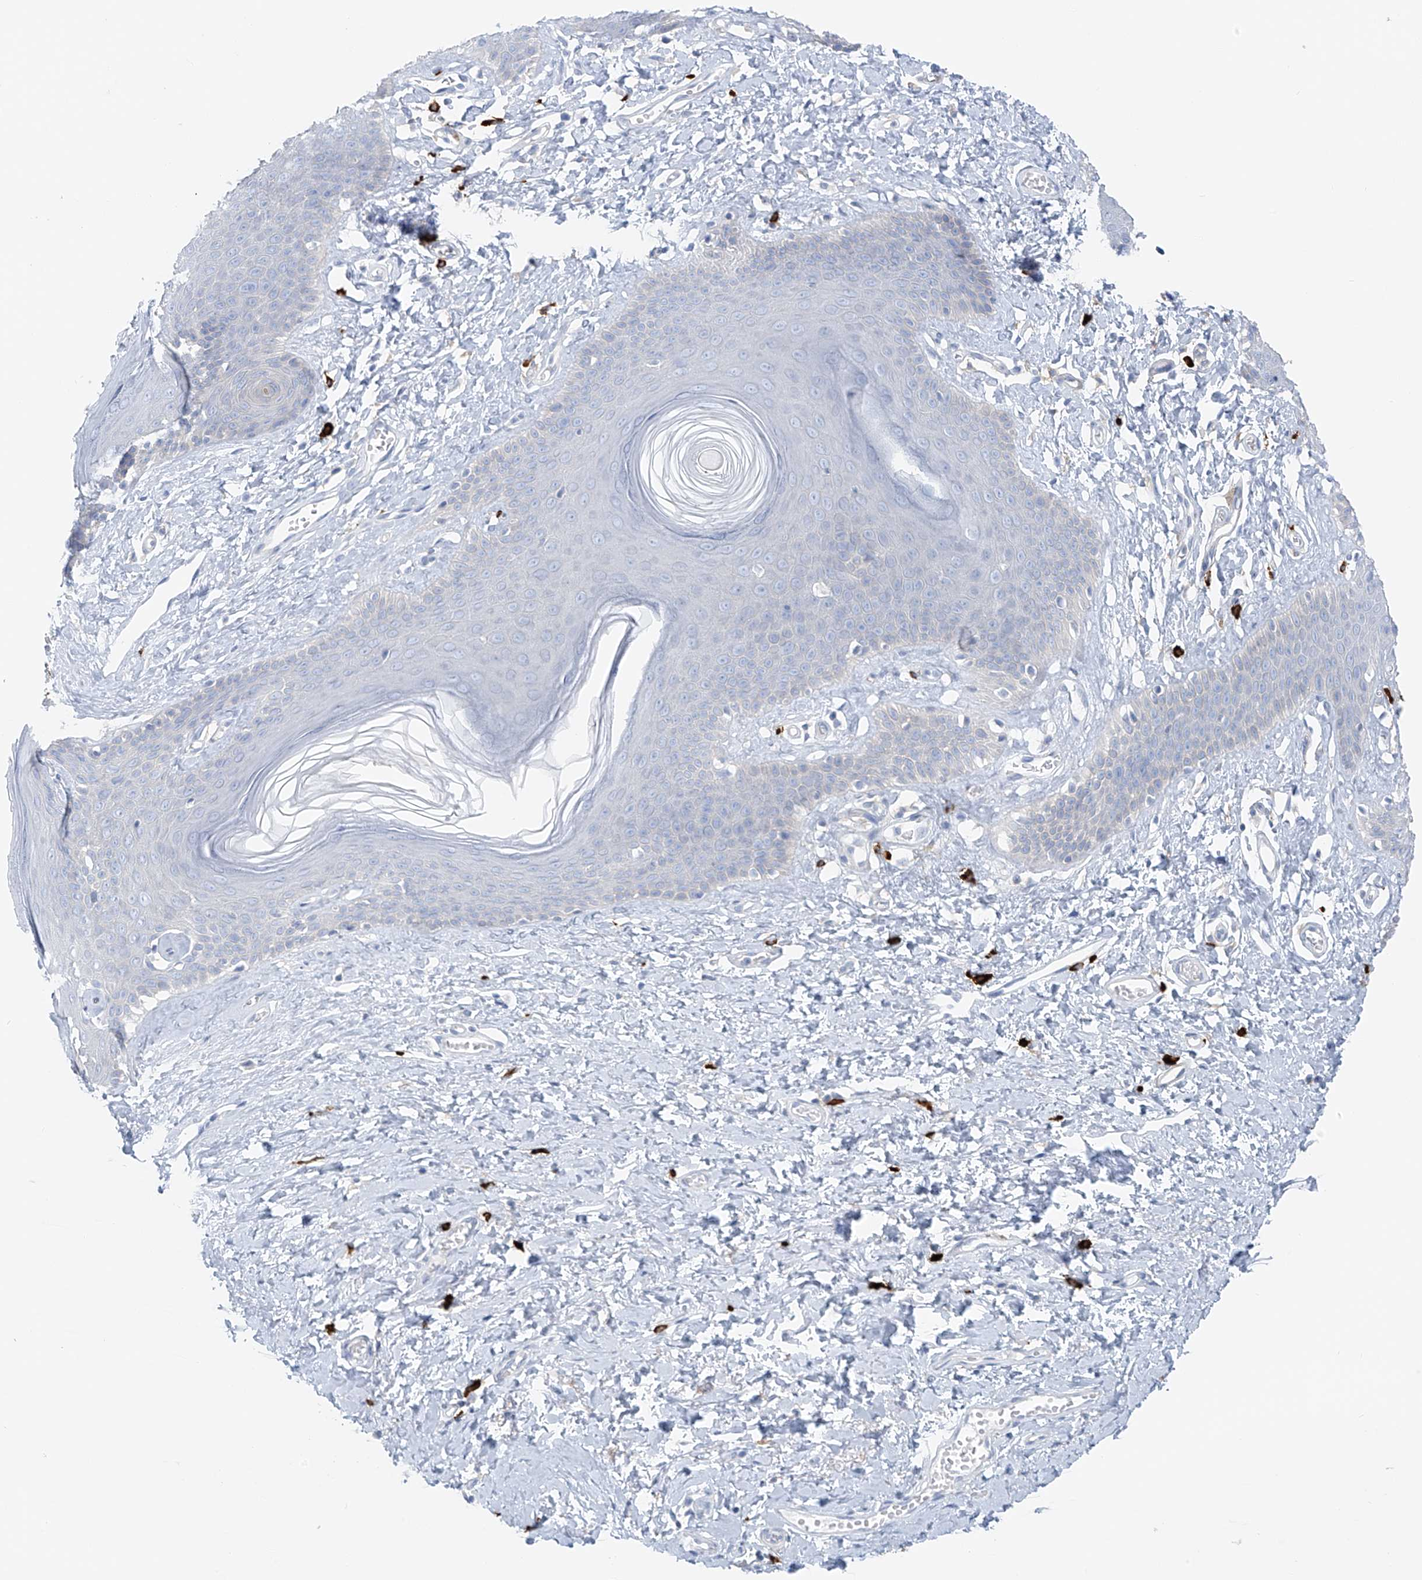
{"staining": {"intensity": "negative", "quantity": "none", "location": "none"}, "tissue": "skin", "cell_type": "Epidermal cells", "image_type": "normal", "snomed": [{"axis": "morphology", "description": "Normal tissue, NOS"}, {"axis": "morphology", "description": "Inflammation, NOS"}, {"axis": "topography", "description": "Vulva"}], "caption": "High magnification brightfield microscopy of benign skin stained with DAB (3,3'-diaminobenzidine) (brown) and counterstained with hematoxylin (blue): epidermal cells show no significant staining.", "gene": "POMGNT2", "patient": {"sex": "female", "age": 84}}